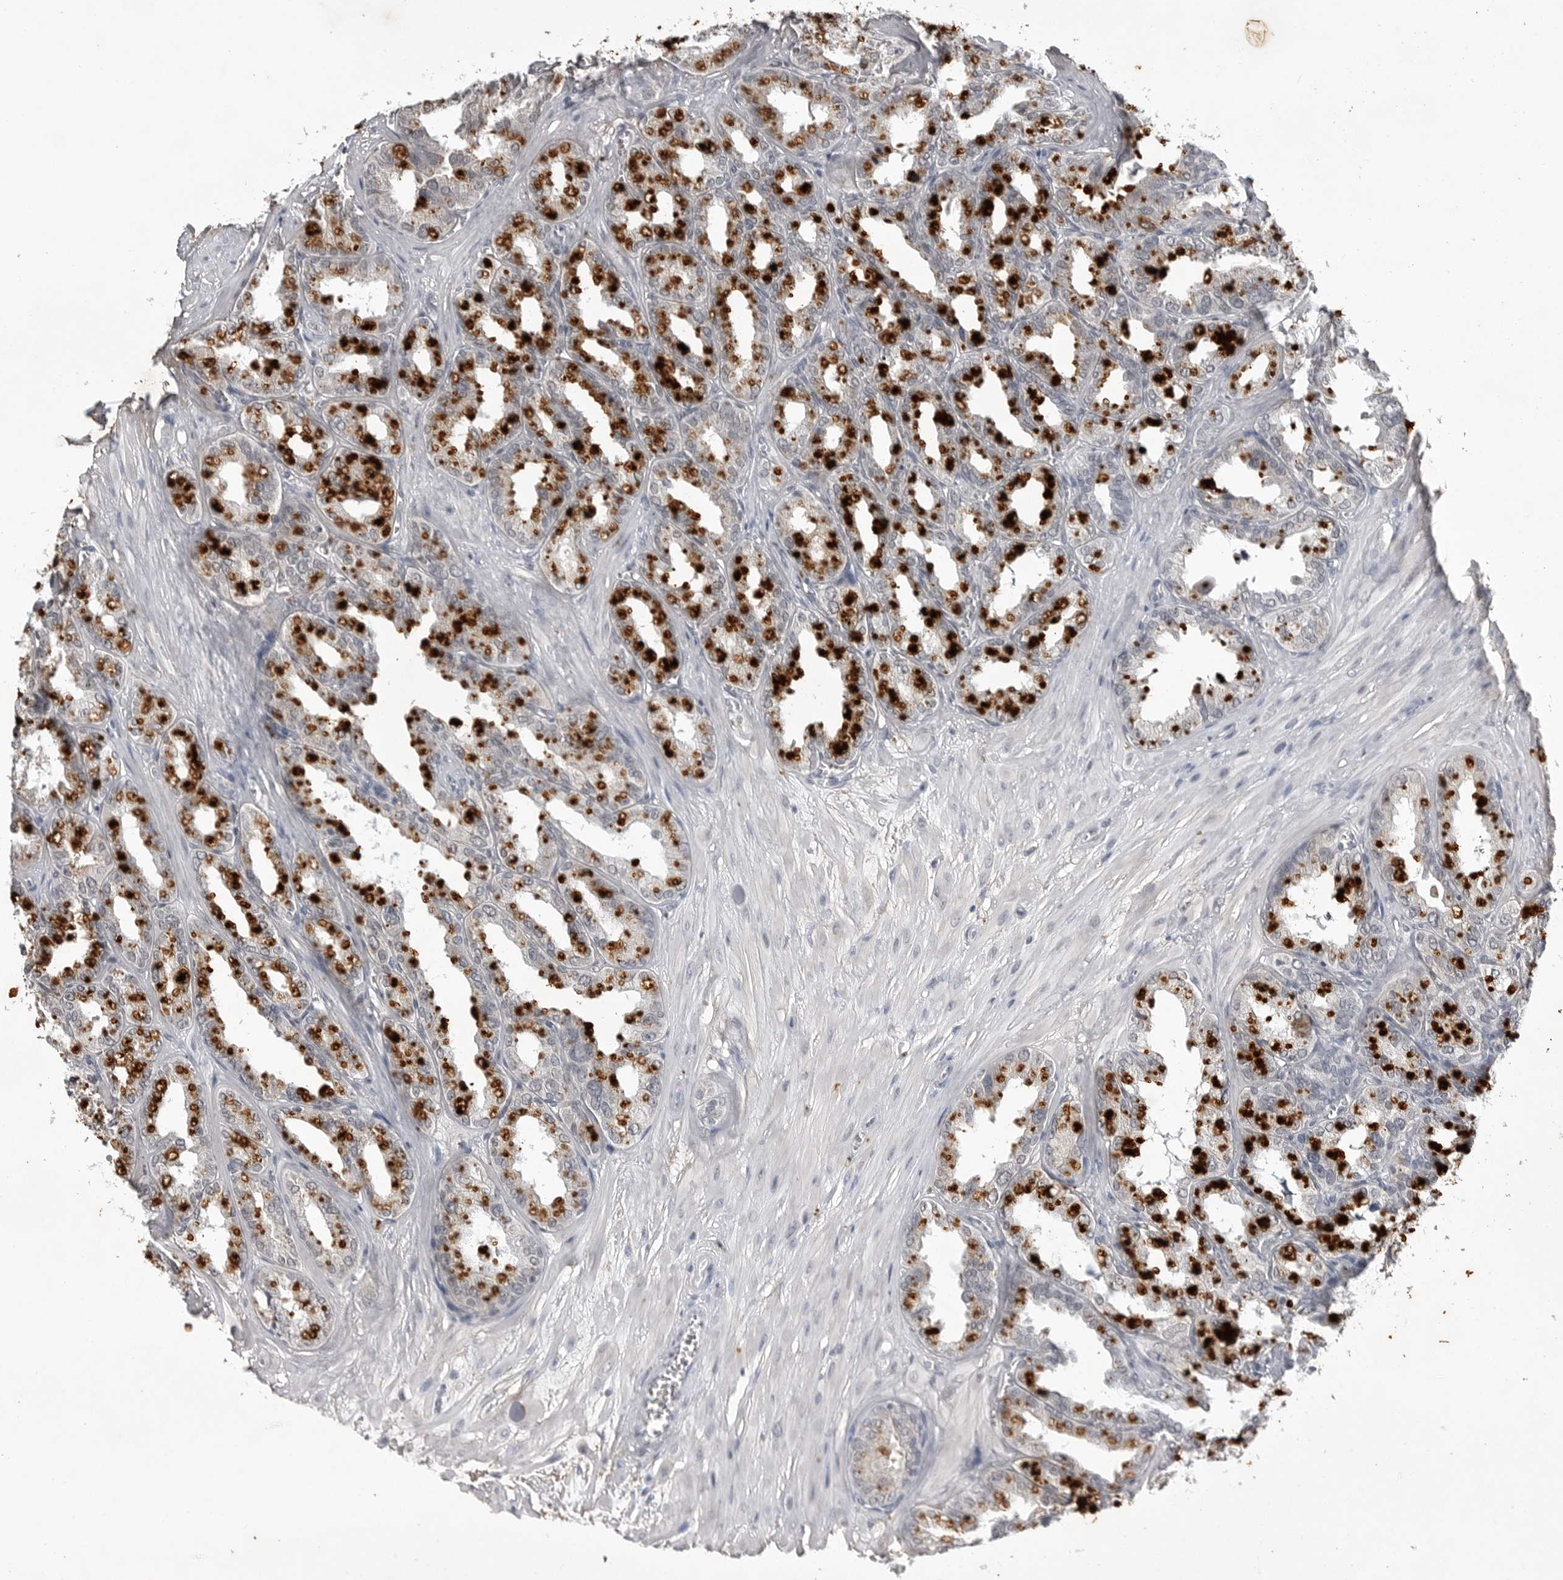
{"staining": {"intensity": "negative", "quantity": "none", "location": "none"}, "tissue": "seminal vesicle", "cell_type": "Glandular cells", "image_type": "normal", "snomed": [{"axis": "morphology", "description": "Normal tissue, NOS"}, {"axis": "topography", "description": "Prostate"}, {"axis": "topography", "description": "Seminal veicle"}], "caption": "IHC photomicrograph of unremarkable seminal vesicle: human seminal vesicle stained with DAB reveals no significant protein staining in glandular cells. The staining is performed using DAB brown chromogen with nuclei counter-stained in using hematoxylin.", "gene": "RRM1", "patient": {"sex": "male", "age": 51}}